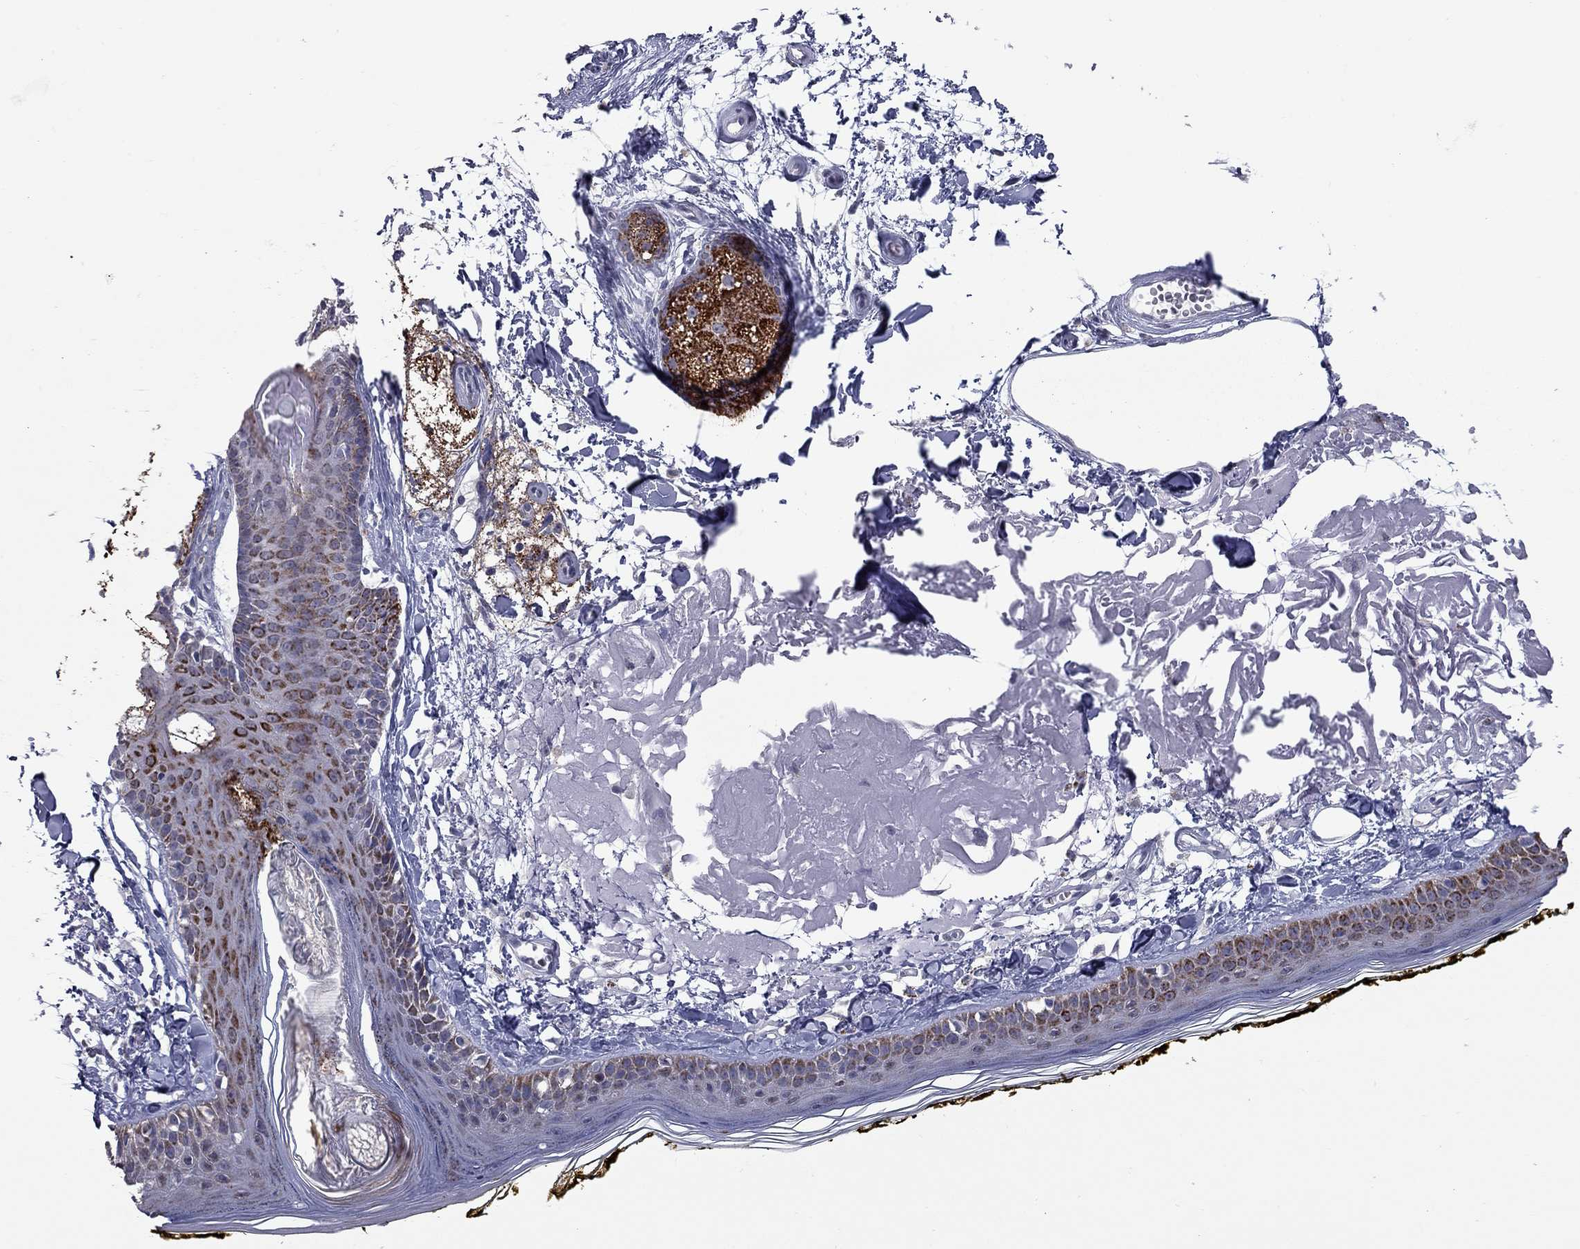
{"staining": {"intensity": "negative", "quantity": "none", "location": "none"}, "tissue": "skin", "cell_type": "Fibroblasts", "image_type": "normal", "snomed": [{"axis": "morphology", "description": "Normal tissue, NOS"}, {"axis": "topography", "description": "Skin"}], "caption": "IHC image of benign skin: skin stained with DAB (3,3'-diaminobenzidine) displays no significant protein staining in fibroblasts.", "gene": "SHOC2", "patient": {"sex": "male", "age": 76}}